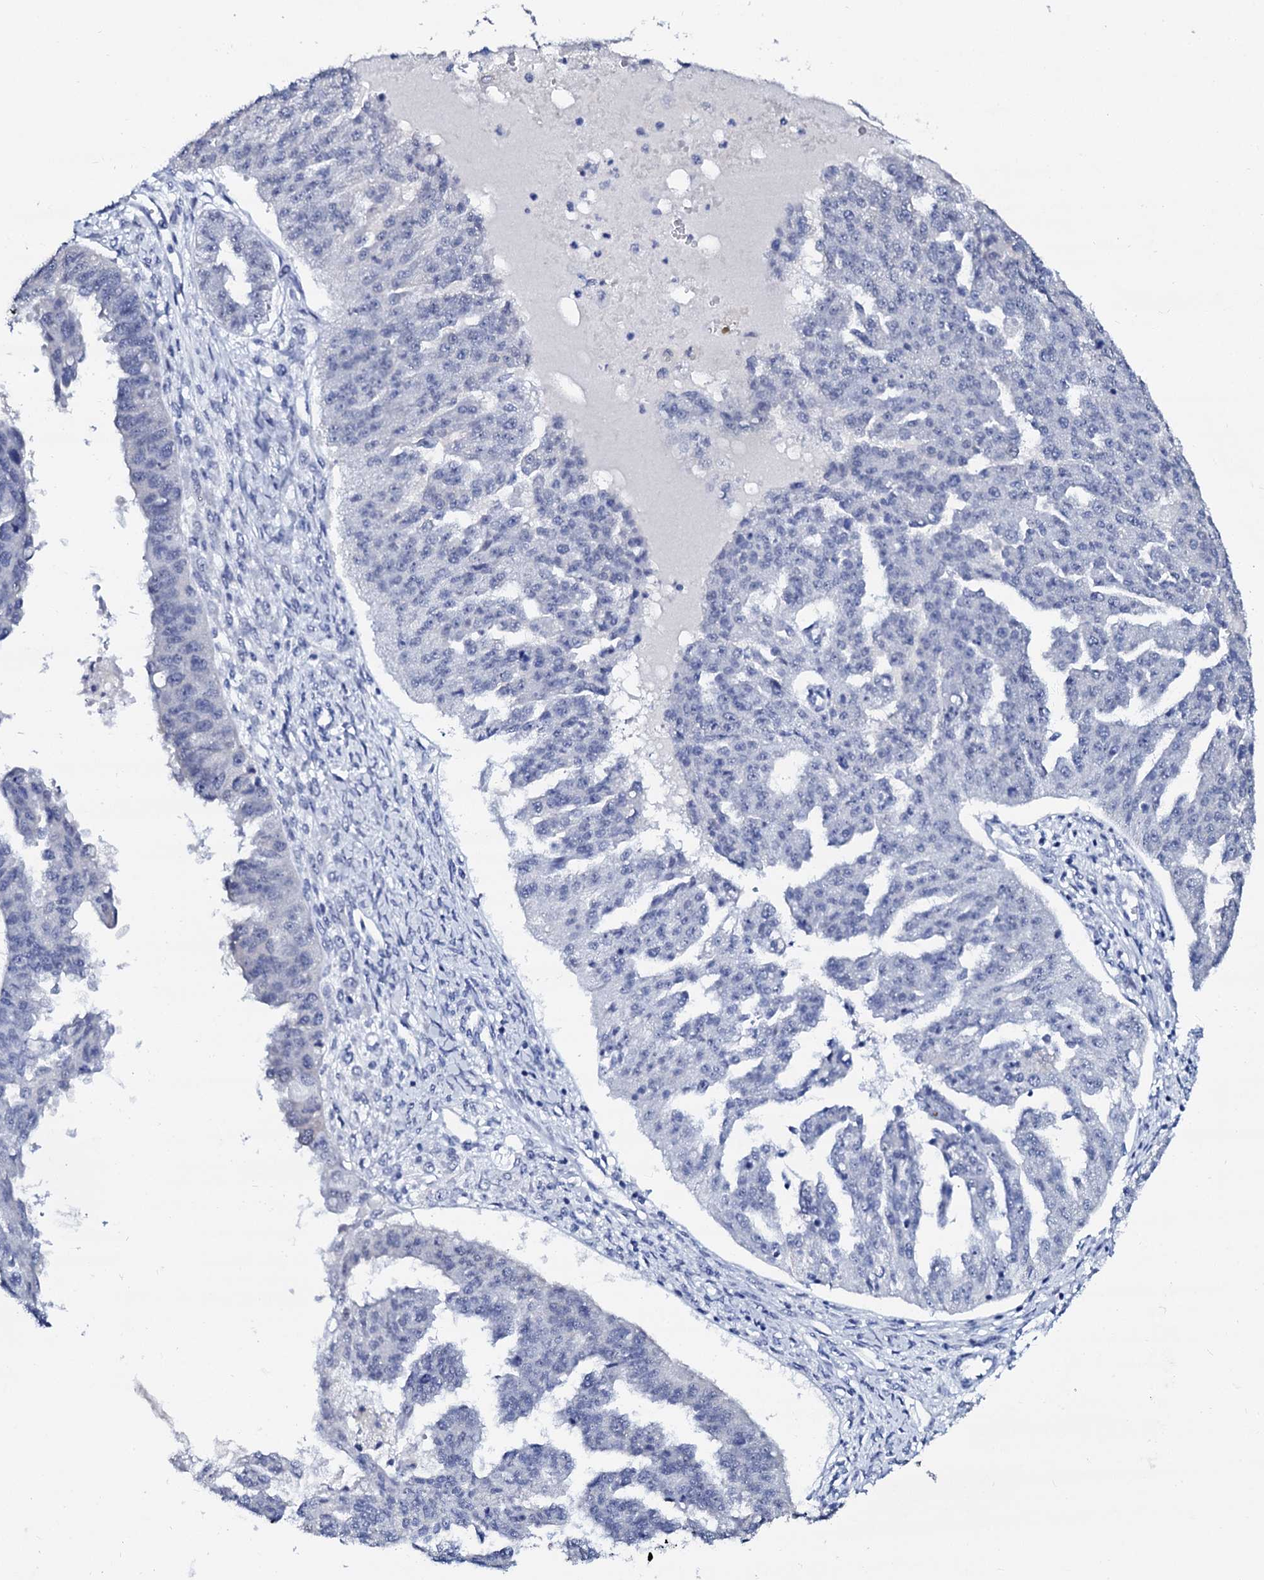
{"staining": {"intensity": "negative", "quantity": "none", "location": "none"}, "tissue": "ovarian cancer", "cell_type": "Tumor cells", "image_type": "cancer", "snomed": [{"axis": "morphology", "description": "Cystadenocarcinoma, serous, NOS"}, {"axis": "topography", "description": "Ovary"}], "caption": "DAB immunohistochemical staining of serous cystadenocarcinoma (ovarian) reveals no significant positivity in tumor cells.", "gene": "SPATA19", "patient": {"sex": "female", "age": 58}}